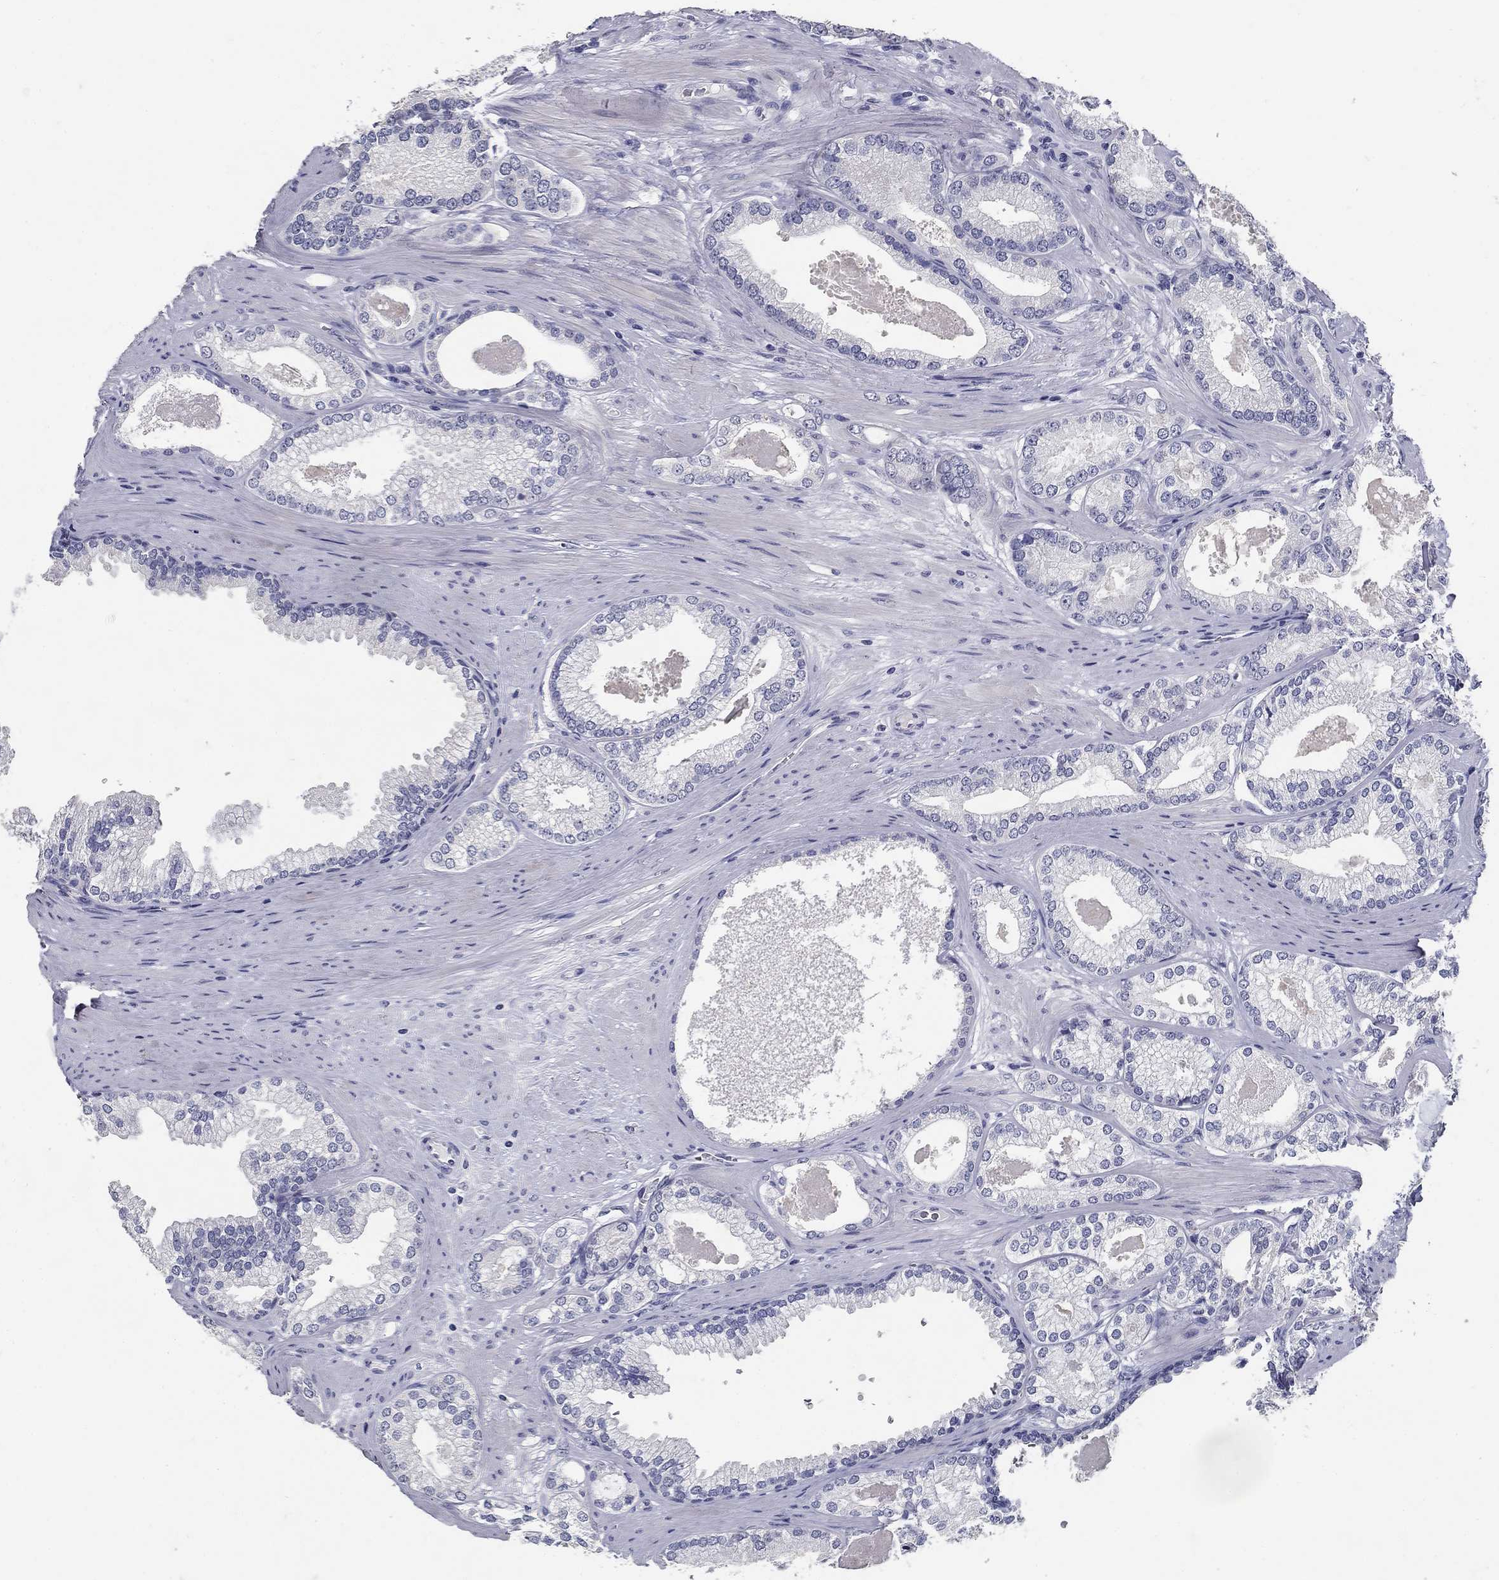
{"staining": {"intensity": "negative", "quantity": "none", "location": "none"}, "tissue": "prostate cancer", "cell_type": "Tumor cells", "image_type": "cancer", "snomed": [{"axis": "morphology", "description": "Adenocarcinoma, High grade"}, {"axis": "topography", "description": "Prostate and seminal vesicle, NOS"}], "caption": "This is an IHC image of human prostate cancer (high-grade adenocarcinoma). There is no expression in tumor cells.", "gene": "POMC", "patient": {"sex": "male", "age": 62}}